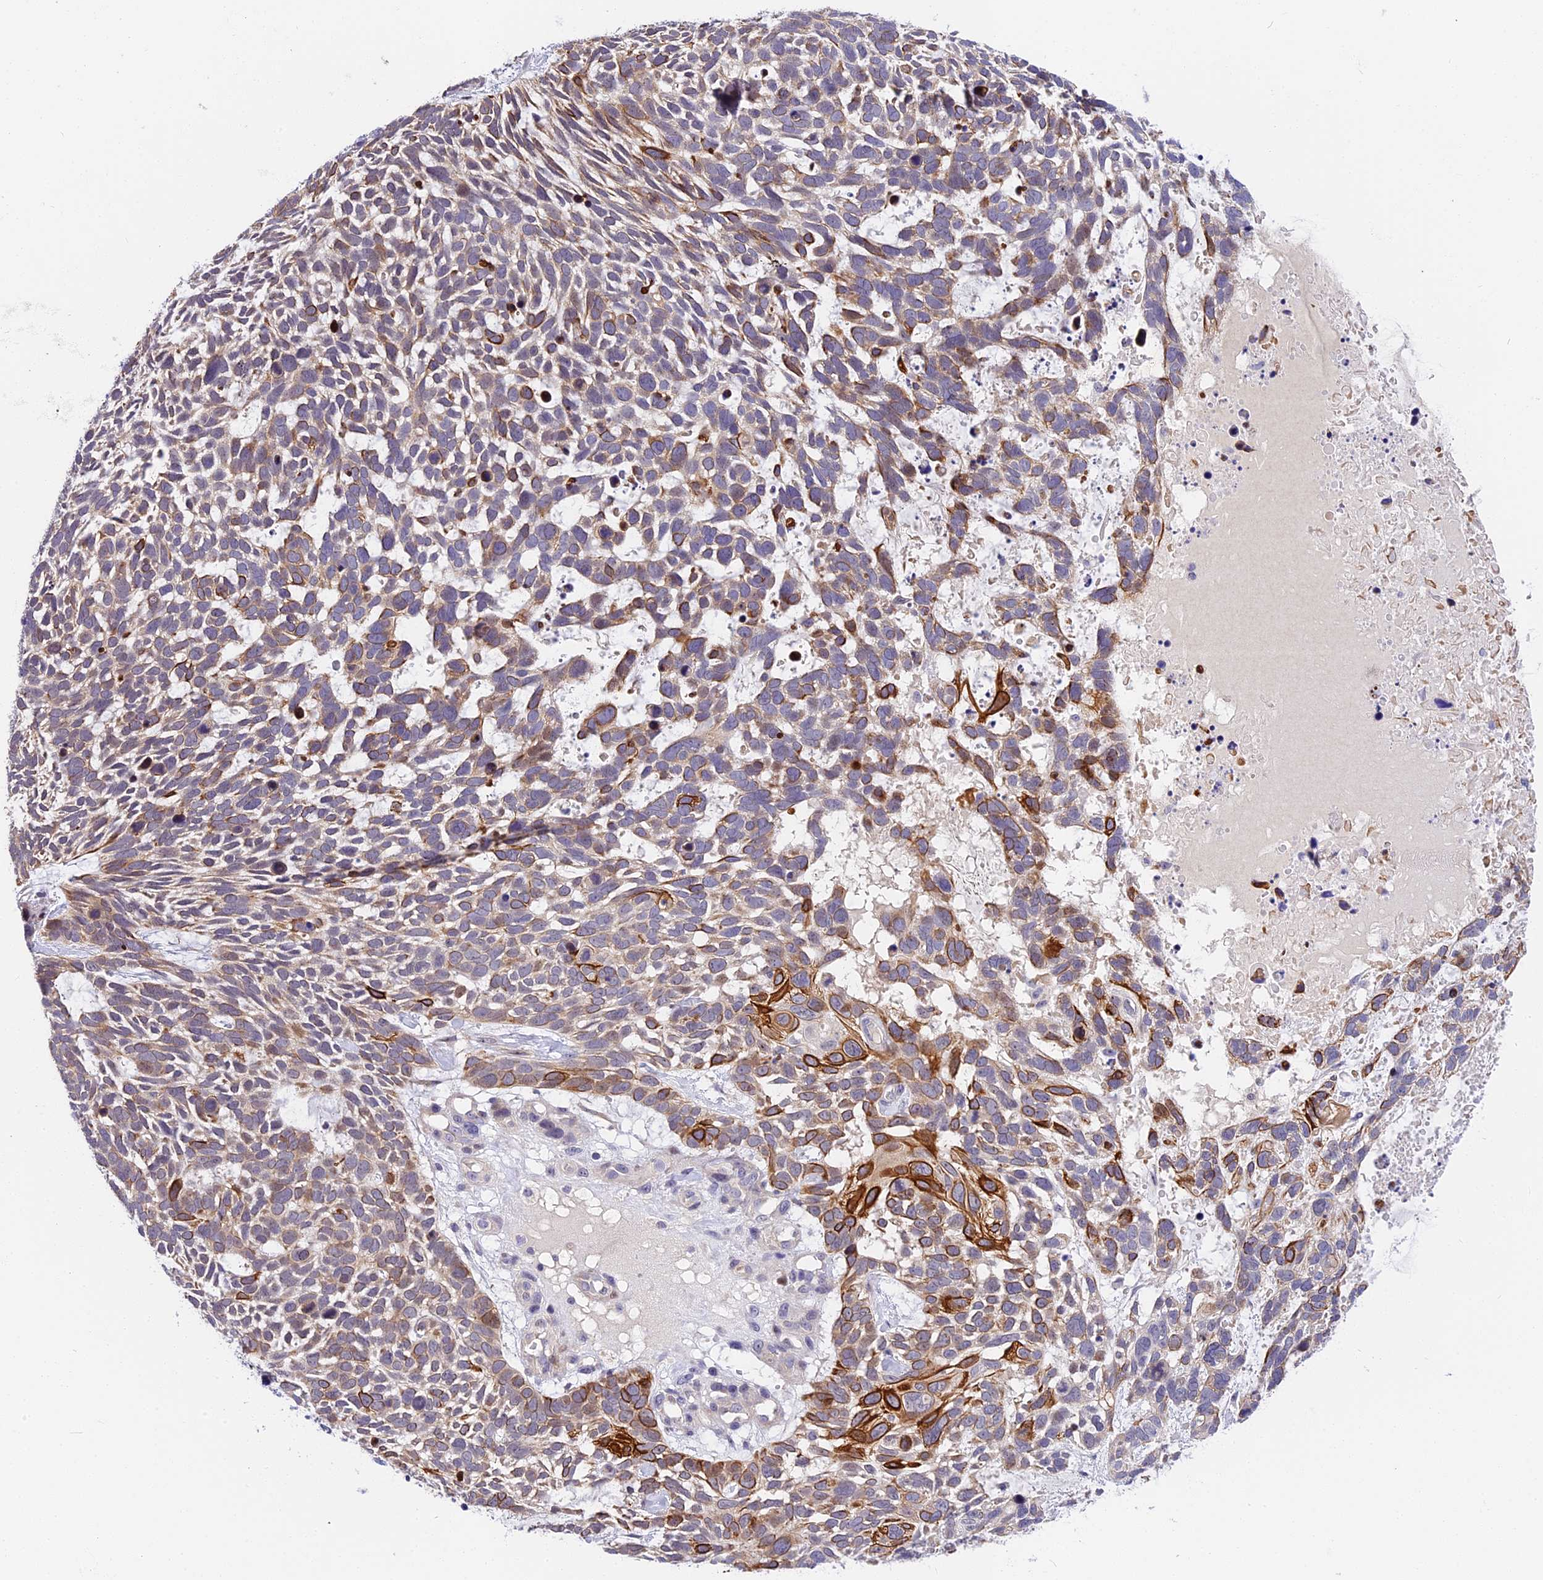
{"staining": {"intensity": "moderate", "quantity": "25%-75%", "location": "cytoplasmic/membranous"}, "tissue": "skin cancer", "cell_type": "Tumor cells", "image_type": "cancer", "snomed": [{"axis": "morphology", "description": "Basal cell carcinoma"}, {"axis": "topography", "description": "Skin"}], "caption": "Immunohistochemical staining of human skin basal cell carcinoma displays medium levels of moderate cytoplasmic/membranous protein staining in about 25%-75% of tumor cells.", "gene": "MIDN", "patient": {"sex": "male", "age": 88}}